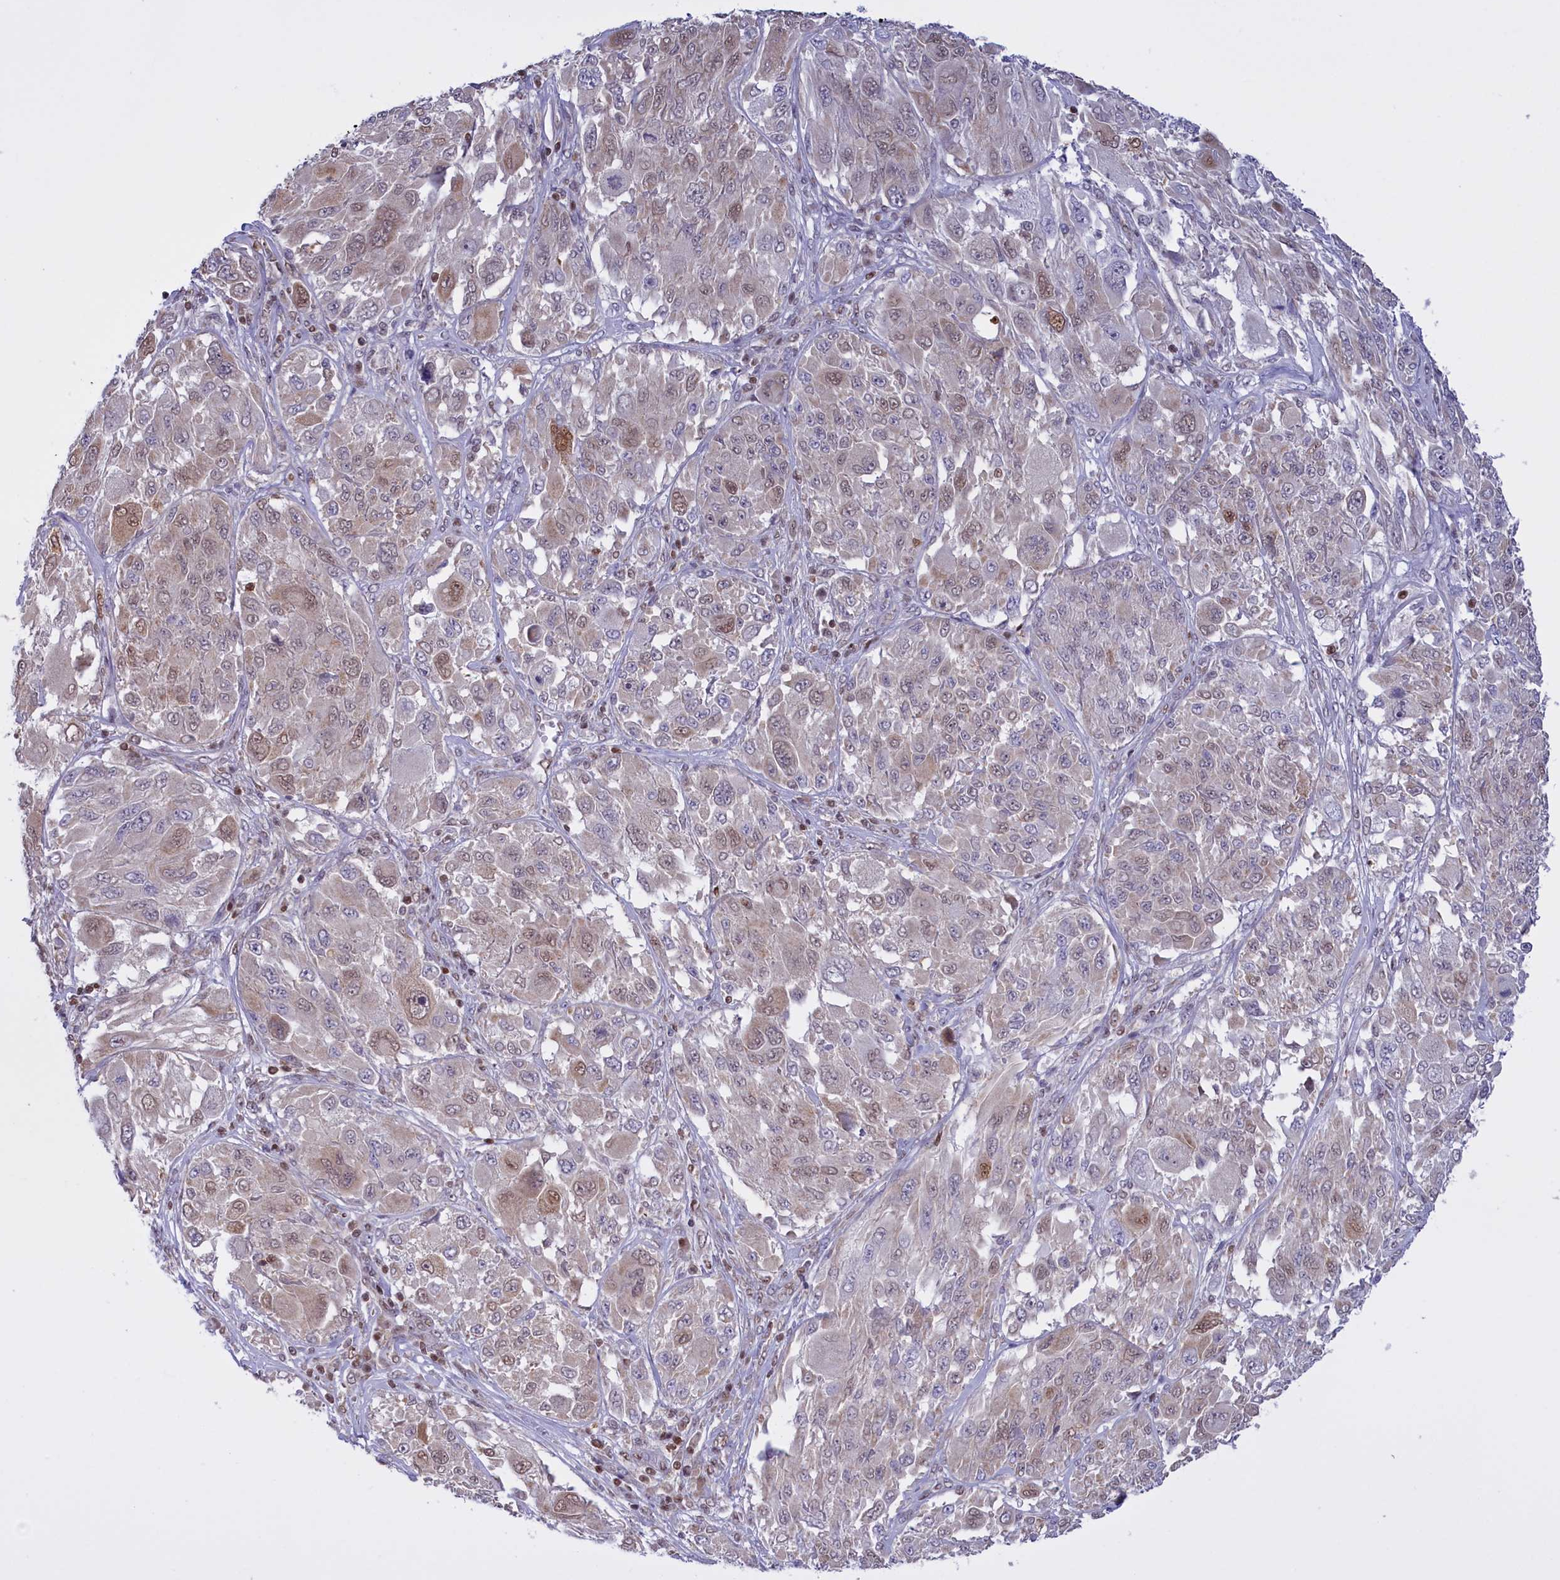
{"staining": {"intensity": "weak", "quantity": "25%-75%", "location": "nuclear"}, "tissue": "melanoma", "cell_type": "Tumor cells", "image_type": "cancer", "snomed": [{"axis": "morphology", "description": "Malignant melanoma, NOS"}, {"axis": "topography", "description": "Skin"}], "caption": "Protein expression by immunohistochemistry displays weak nuclear expression in about 25%-75% of tumor cells in melanoma. (DAB (3,3'-diaminobenzidine) = brown stain, brightfield microscopy at high magnification).", "gene": "IZUMO2", "patient": {"sex": "female", "age": 91}}